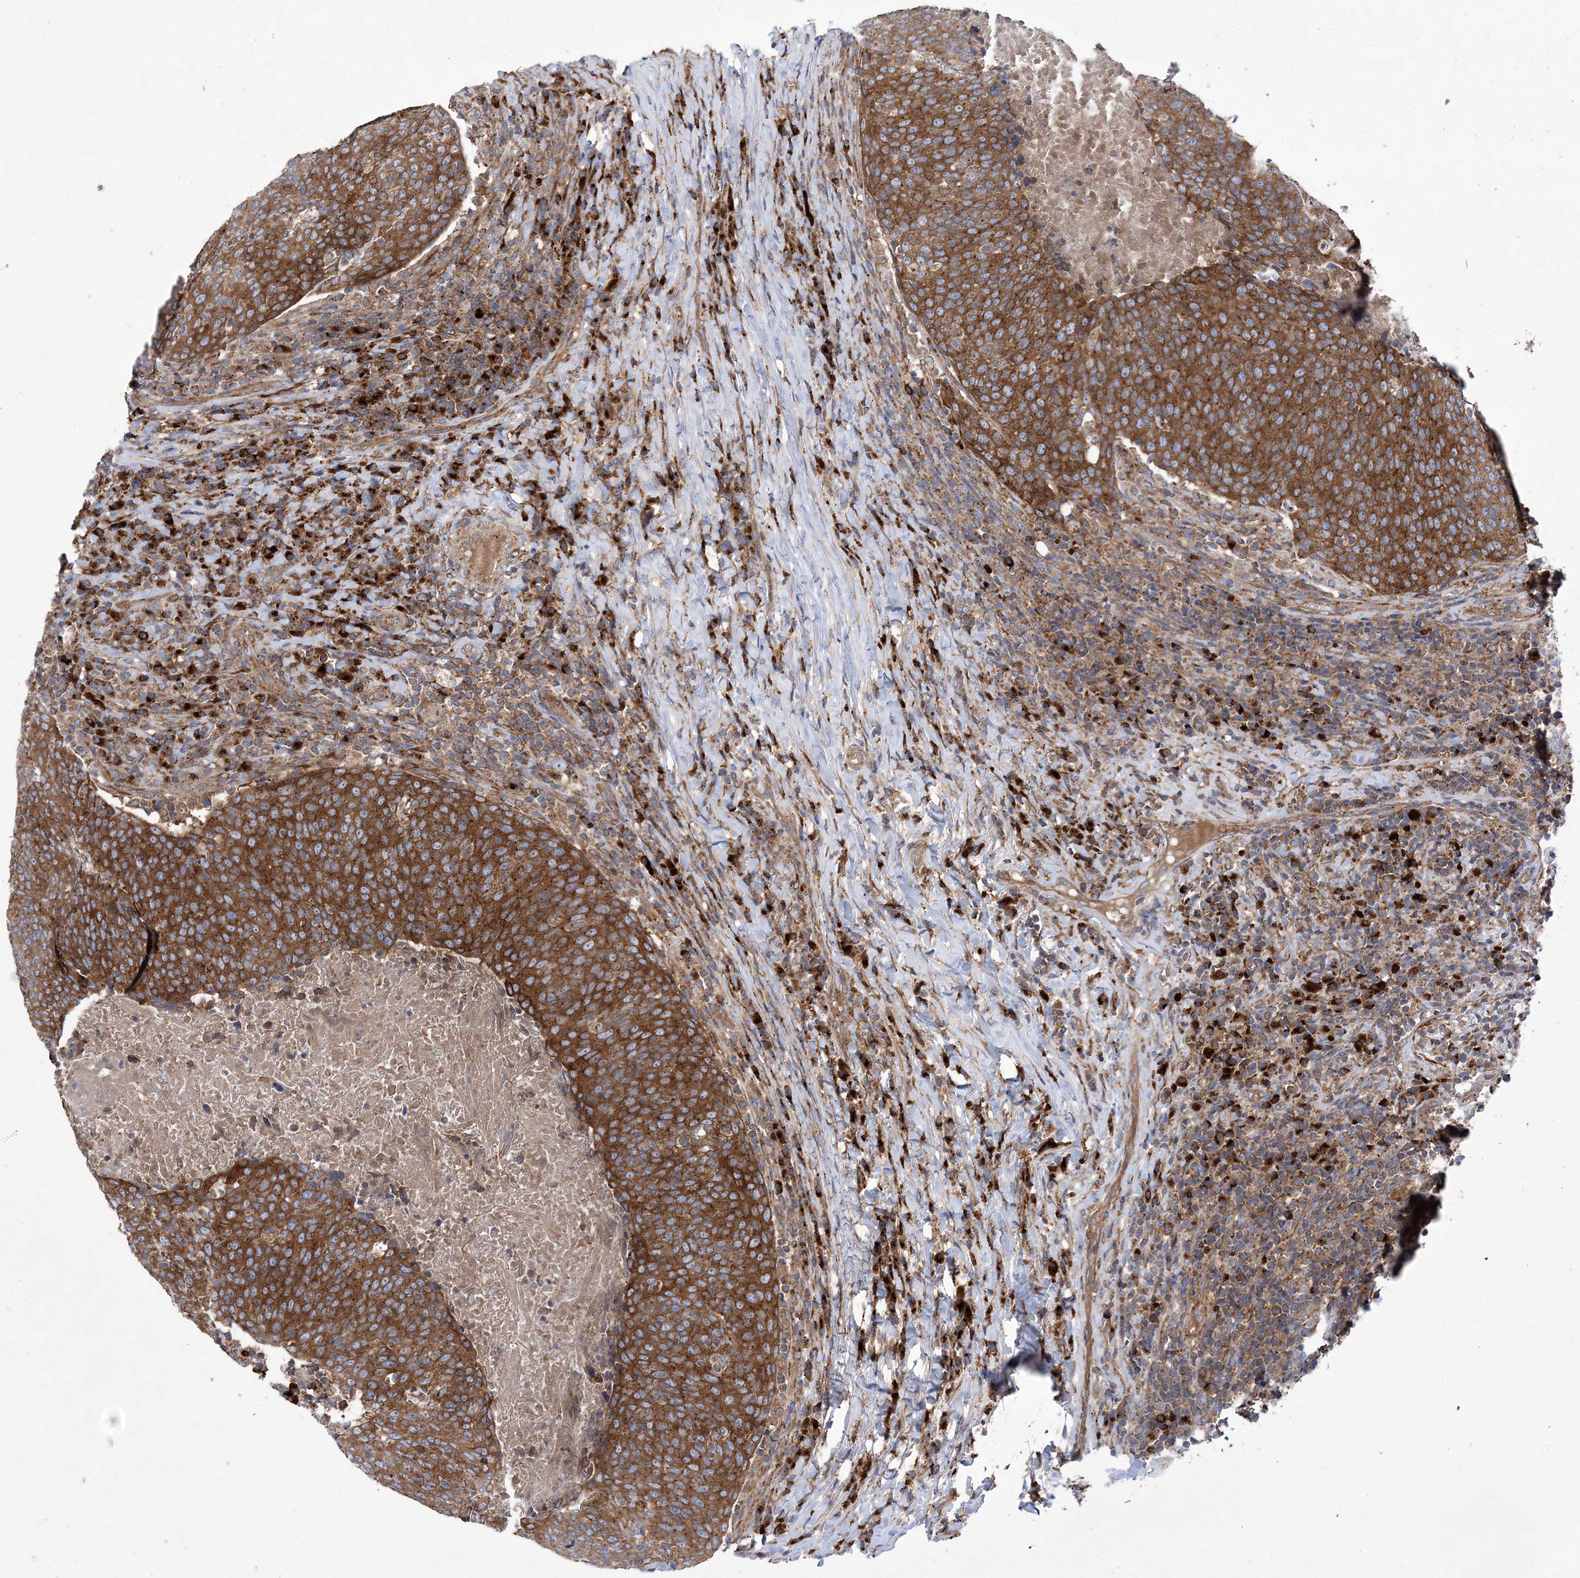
{"staining": {"intensity": "strong", "quantity": ">75%", "location": "cytoplasmic/membranous"}, "tissue": "head and neck cancer", "cell_type": "Tumor cells", "image_type": "cancer", "snomed": [{"axis": "morphology", "description": "Squamous cell carcinoma, NOS"}, {"axis": "morphology", "description": "Squamous cell carcinoma, metastatic, NOS"}, {"axis": "topography", "description": "Lymph node"}, {"axis": "topography", "description": "Head-Neck"}], "caption": "There is high levels of strong cytoplasmic/membranous positivity in tumor cells of head and neck cancer, as demonstrated by immunohistochemical staining (brown color).", "gene": "COPB2", "patient": {"sex": "male", "age": 62}}